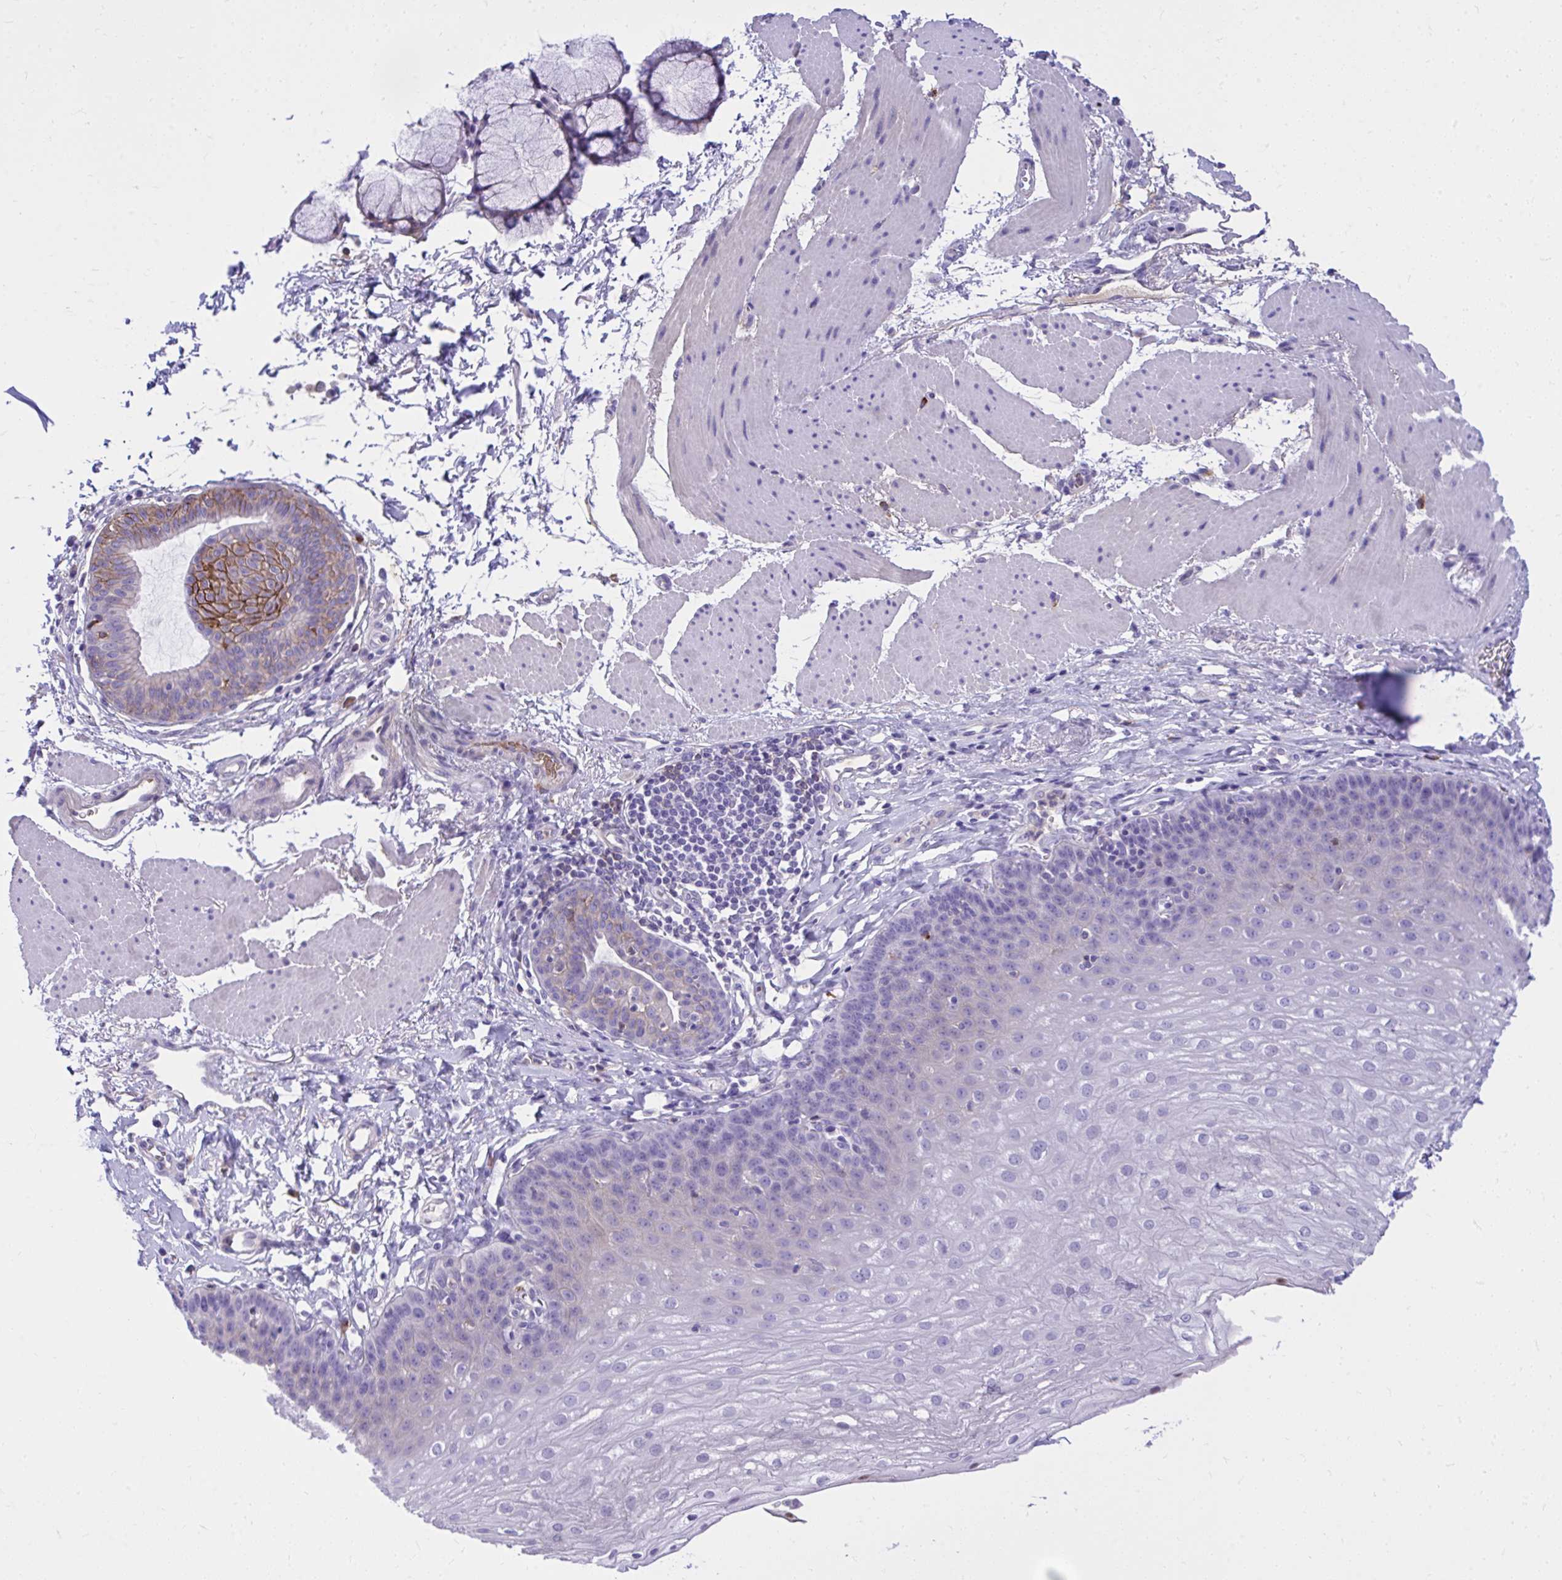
{"staining": {"intensity": "negative", "quantity": "none", "location": "none"}, "tissue": "esophagus", "cell_type": "Squamous epithelial cells", "image_type": "normal", "snomed": [{"axis": "morphology", "description": "Normal tissue, NOS"}, {"axis": "topography", "description": "Esophagus"}], "caption": "This is a micrograph of immunohistochemistry (IHC) staining of normal esophagus, which shows no expression in squamous epithelial cells. (Brightfield microscopy of DAB (3,3'-diaminobenzidine) immunohistochemistry (IHC) at high magnification).", "gene": "HRG", "patient": {"sex": "female", "age": 81}}